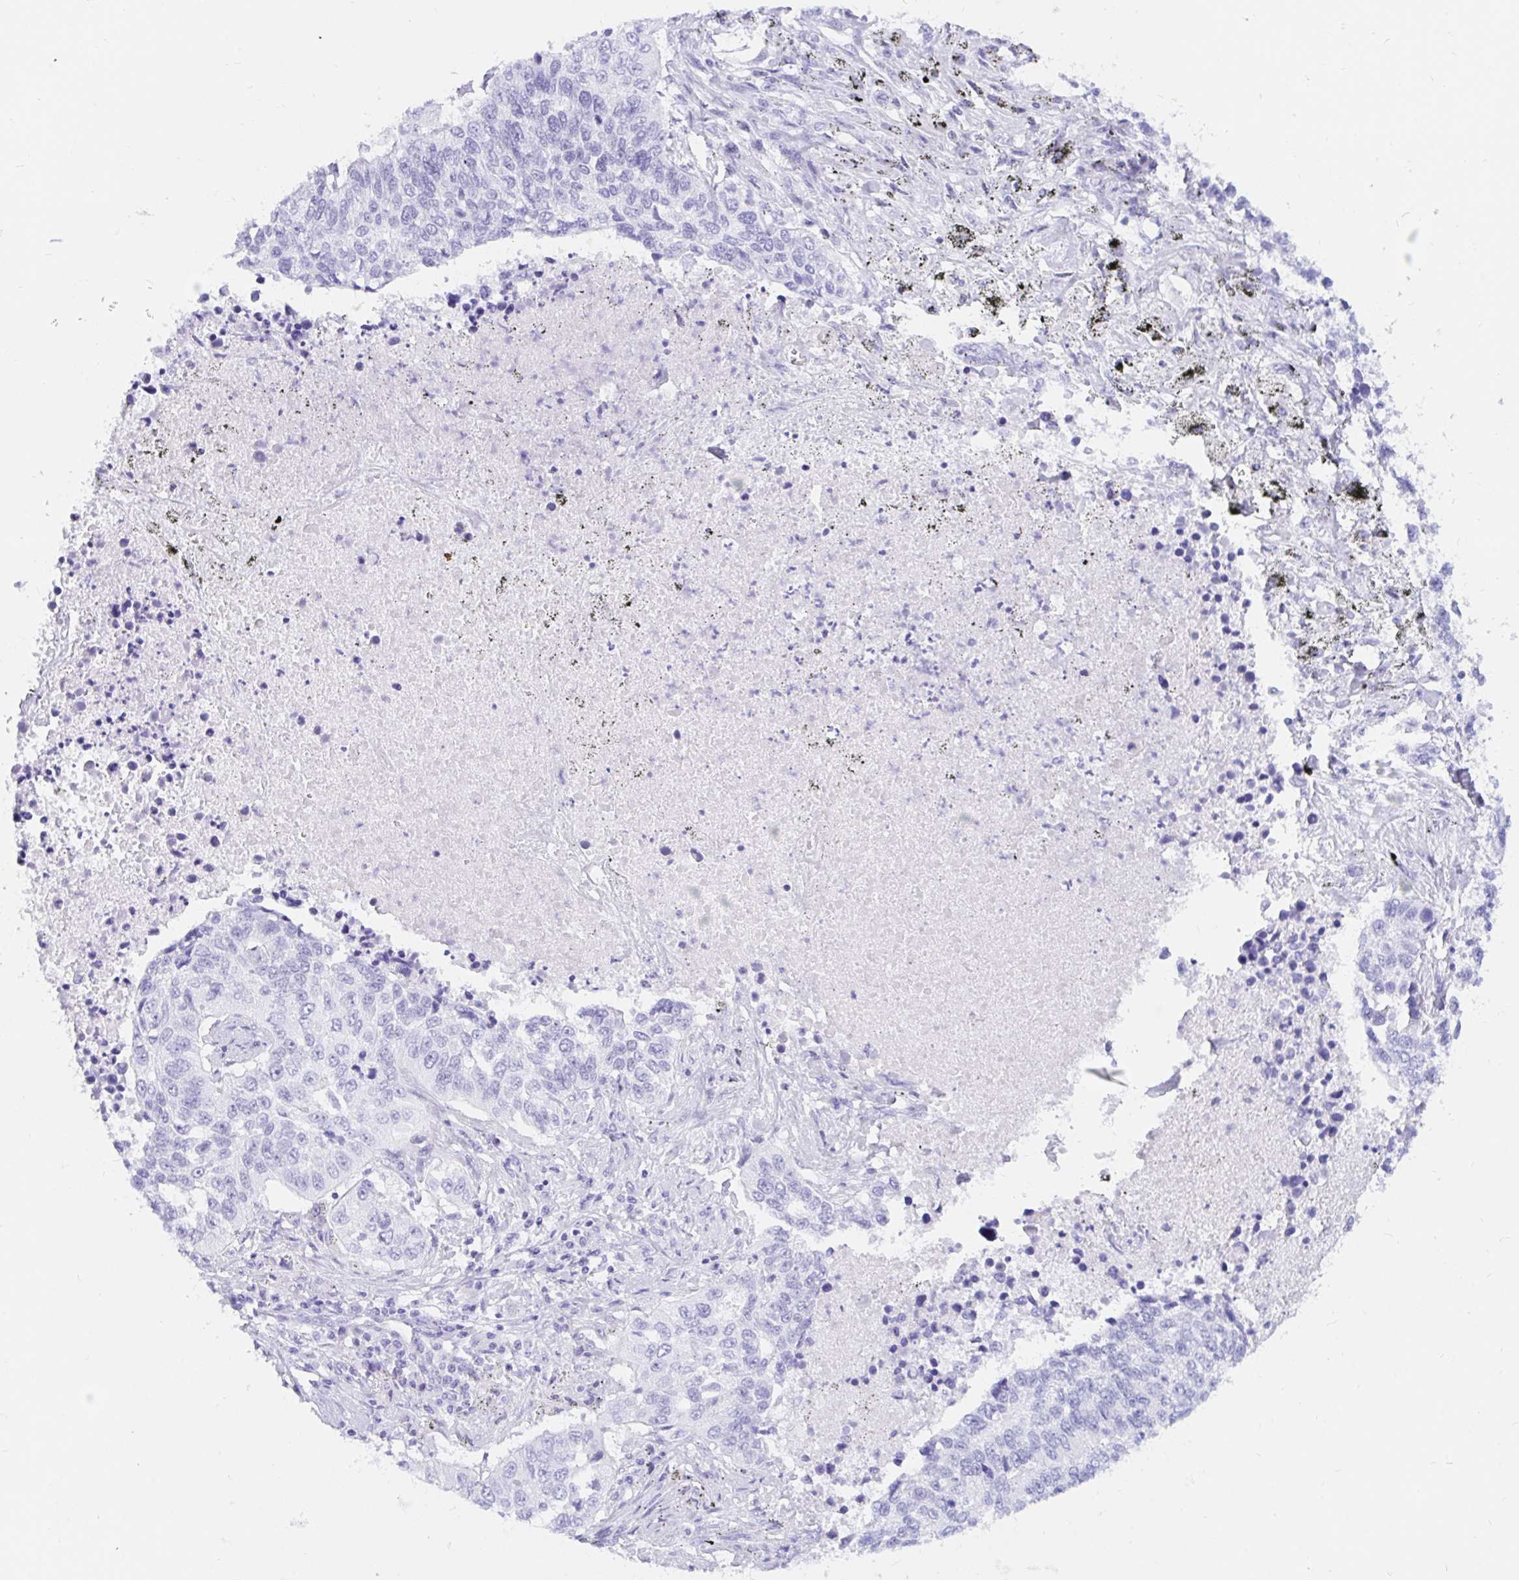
{"staining": {"intensity": "negative", "quantity": "none", "location": "none"}, "tissue": "lung cancer", "cell_type": "Tumor cells", "image_type": "cancer", "snomed": [{"axis": "morphology", "description": "Squamous cell carcinoma, NOS"}, {"axis": "topography", "description": "Lung"}], "caption": "There is no significant expression in tumor cells of lung cancer (squamous cell carcinoma). The staining was performed using DAB (3,3'-diaminobenzidine) to visualize the protein expression in brown, while the nuclei were stained in blue with hematoxylin (Magnification: 20x).", "gene": "OR6T1", "patient": {"sex": "male", "age": 62}}